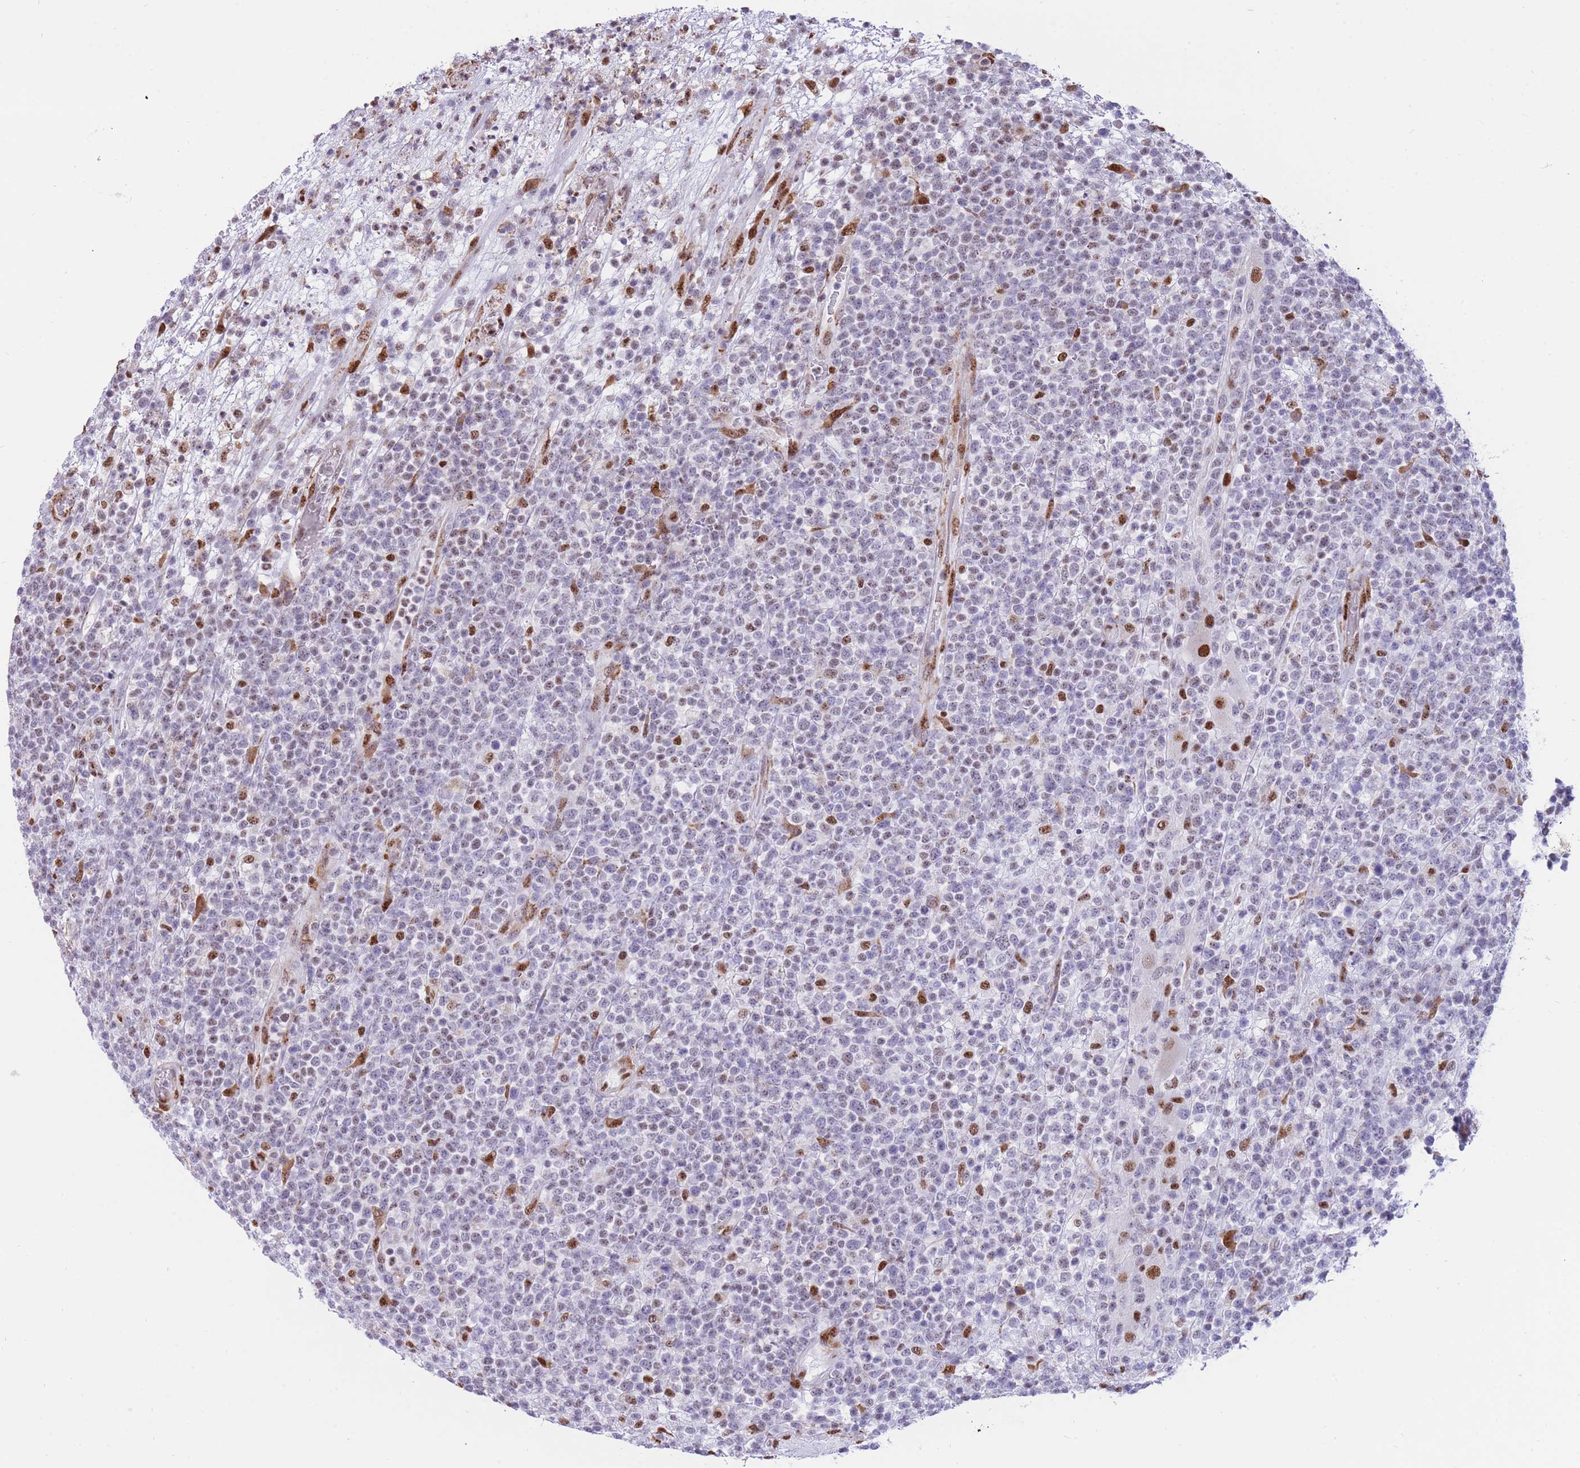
{"staining": {"intensity": "negative", "quantity": "none", "location": "none"}, "tissue": "lymphoma", "cell_type": "Tumor cells", "image_type": "cancer", "snomed": [{"axis": "morphology", "description": "Malignant lymphoma, non-Hodgkin's type, High grade"}, {"axis": "topography", "description": "Colon"}], "caption": "Immunohistochemical staining of lymphoma shows no significant positivity in tumor cells.", "gene": "FAM153A", "patient": {"sex": "female", "age": 53}}